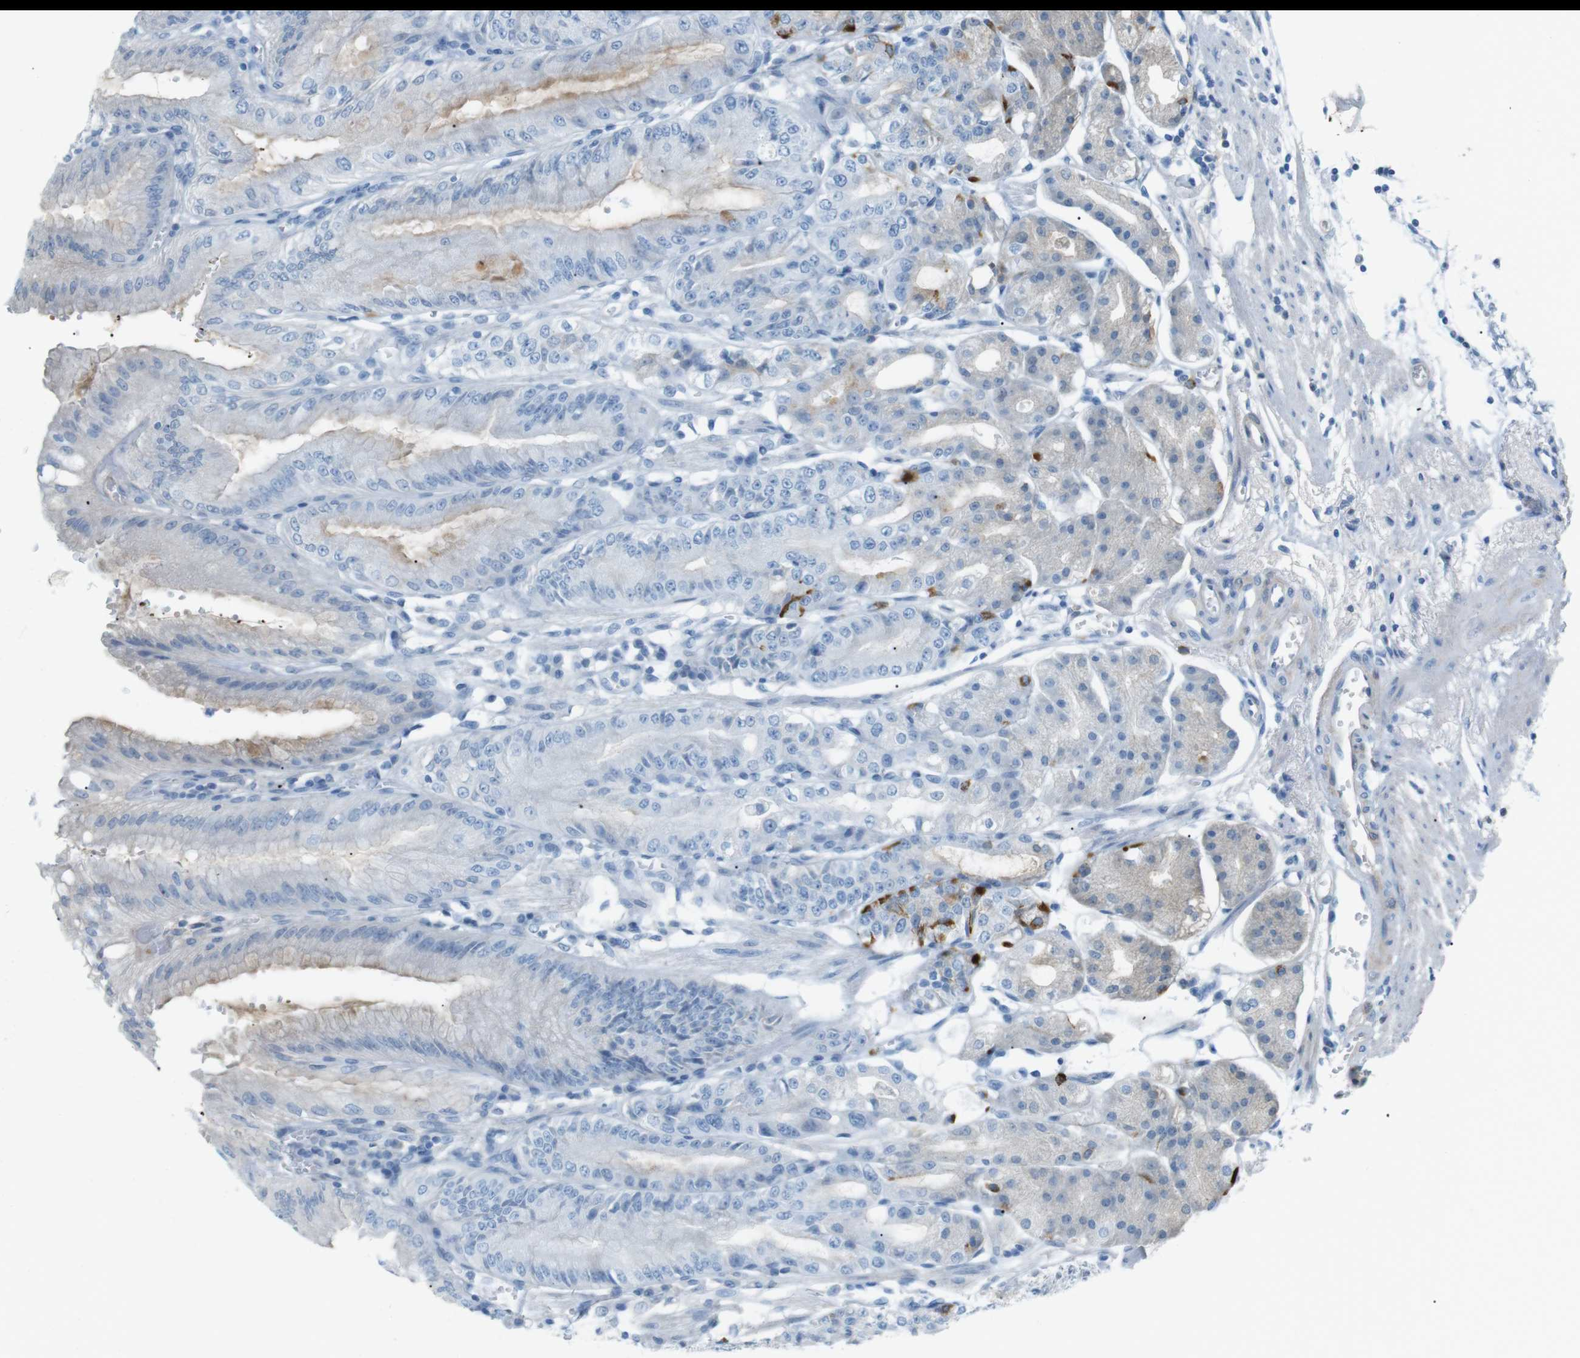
{"staining": {"intensity": "weak", "quantity": "<25%", "location": "cytoplasmic/membranous"}, "tissue": "stomach", "cell_type": "Glandular cells", "image_type": "normal", "snomed": [{"axis": "morphology", "description": "Normal tissue, NOS"}, {"axis": "topography", "description": "Stomach, lower"}], "caption": "DAB immunohistochemical staining of normal human stomach reveals no significant staining in glandular cells. The staining is performed using DAB brown chromogen with nuclei counter-stained in using hematoxylin.", "gene": "AZGP1", "patient": {"sex": "male", "age": 71}}